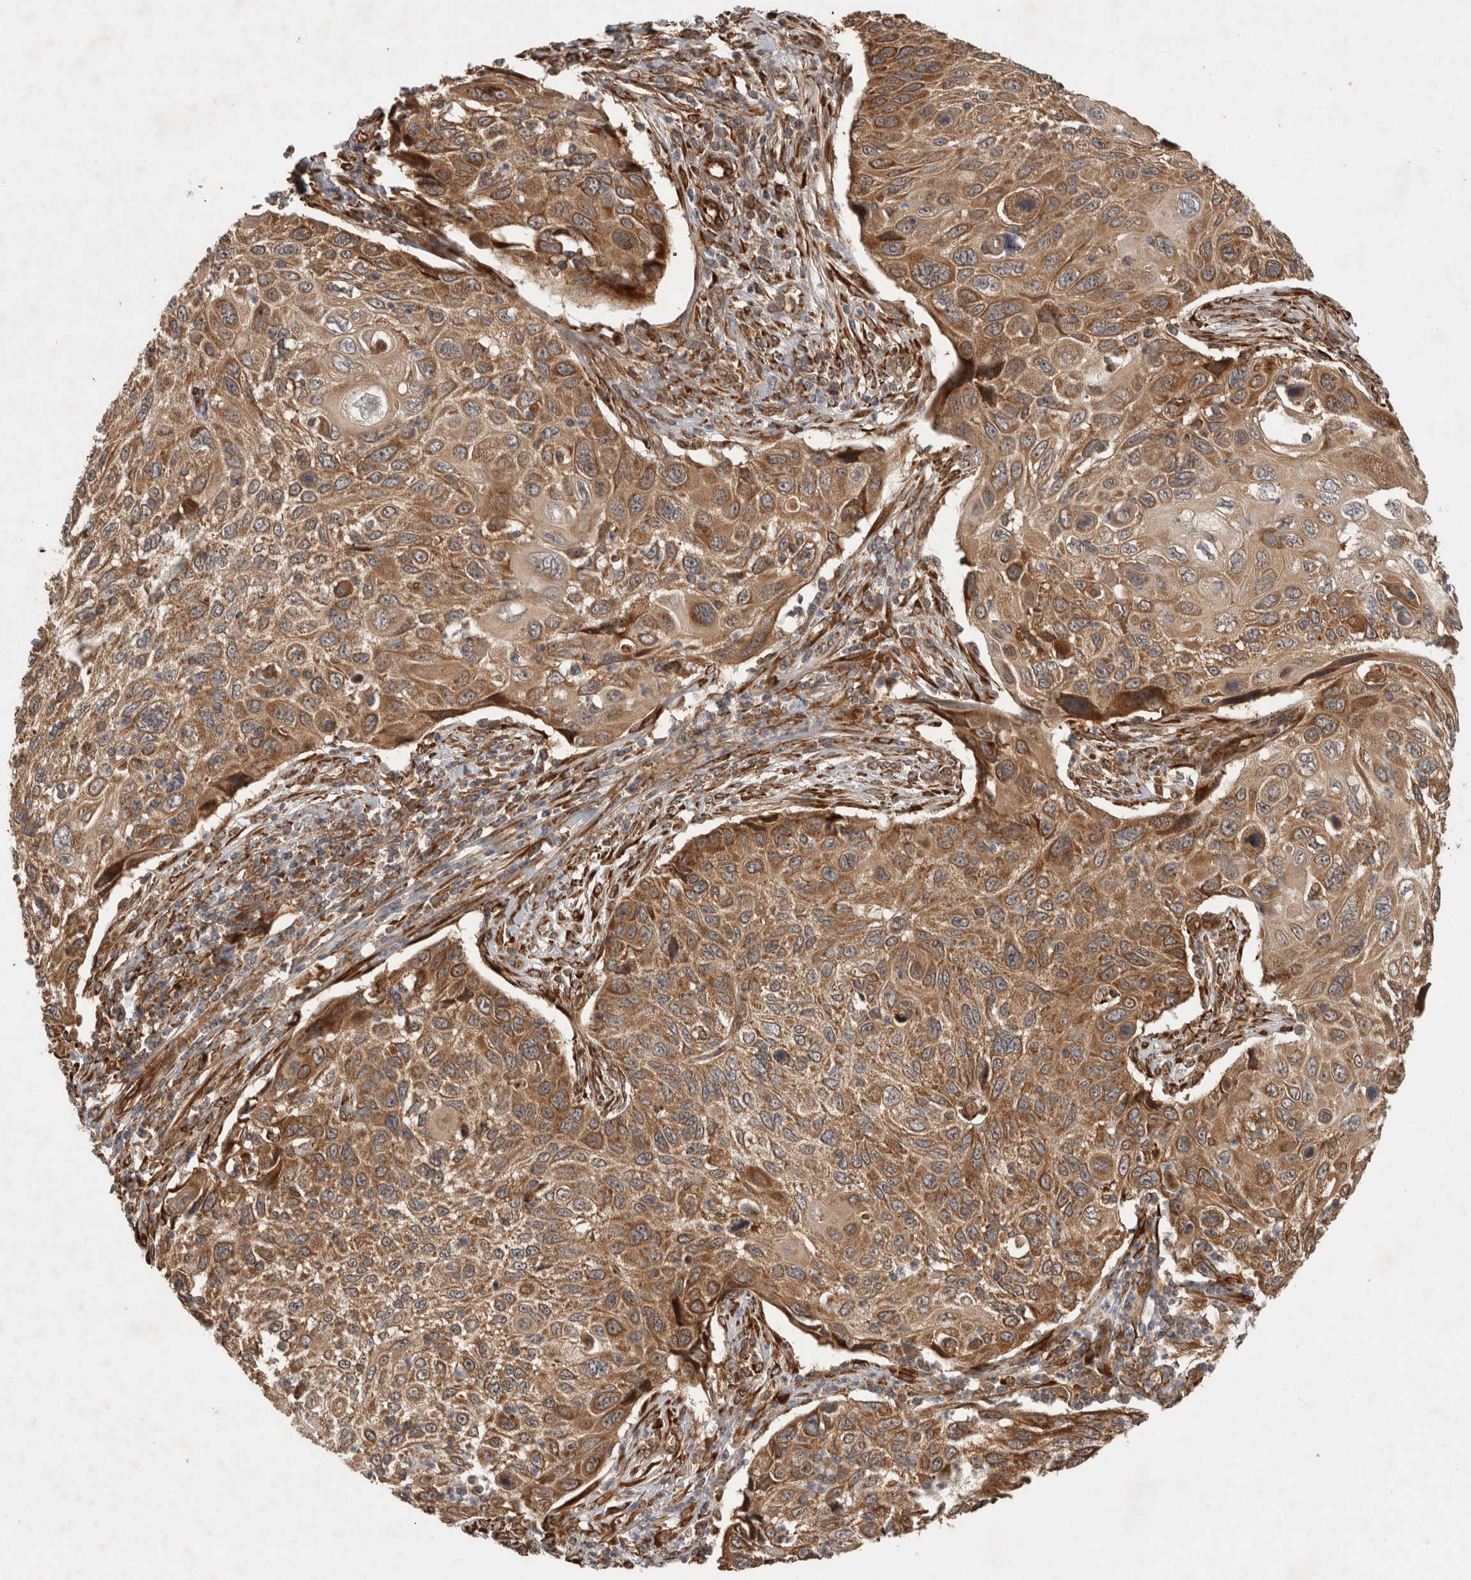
{"staining": {"intensity": "moderate", "quantity": ">75%", "location": "cytoplasmic/membranous"}, "tissue": "cervical cancer", "cell_type": "Tumor cells", "image_type": "cancer", "snomed": [{"axis": "morphology", "description": "Squamous cell carcinoma, NOS"}, {"axis": "topography", "description": "Cervix"}], "caption": "Cervical cancer (squamous cell carcinoma) stained for a protein (brown) demonstrates moderate cytoplasmic/membranous positive expression in approximately >75% of tumor cells.", "gene": "TUBD1", "patient": {"sex": "female", "age": 70}}